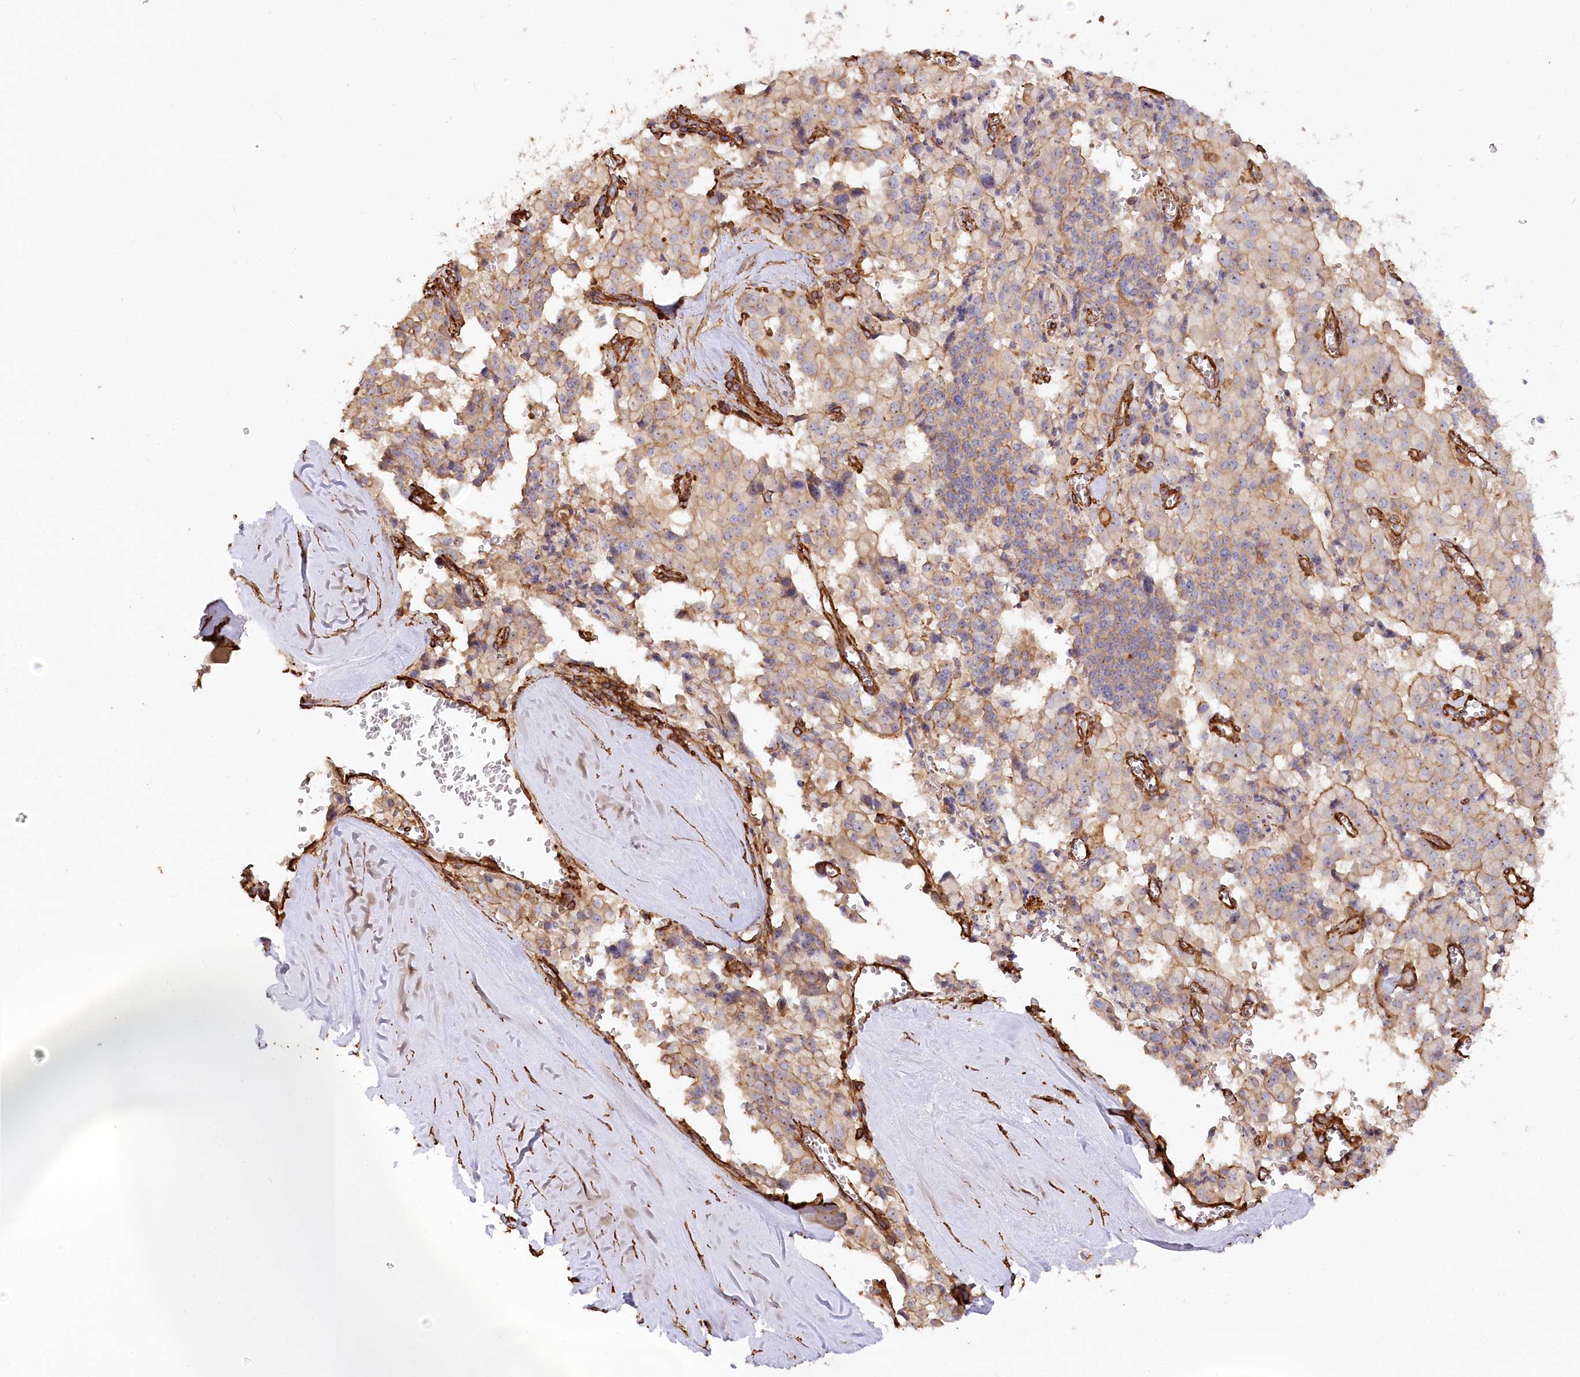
{"staining": {"intensity": "moderate", "quantity": ">75%", "location": "cytoplasmic/membranous"}, "tissue": "pancreatic cancer", "cell_type": "Tumor cells", "image_type": "cancer", "snomed": [{"axis": "morphology", "description": "Adenocarcinoma, NOS"}, {"axis": "topography", "description": "Pancreas"}], "caption": "An image showing moderate cytoplasmic/membranous positivity in approximately >75% of tumor cells in pancreatic cancer (adenocarcinoma), as visualized by brown immunohistochemical staining.", "gene": "WDR36", "patient": {"sex": "male", "age": 65}}